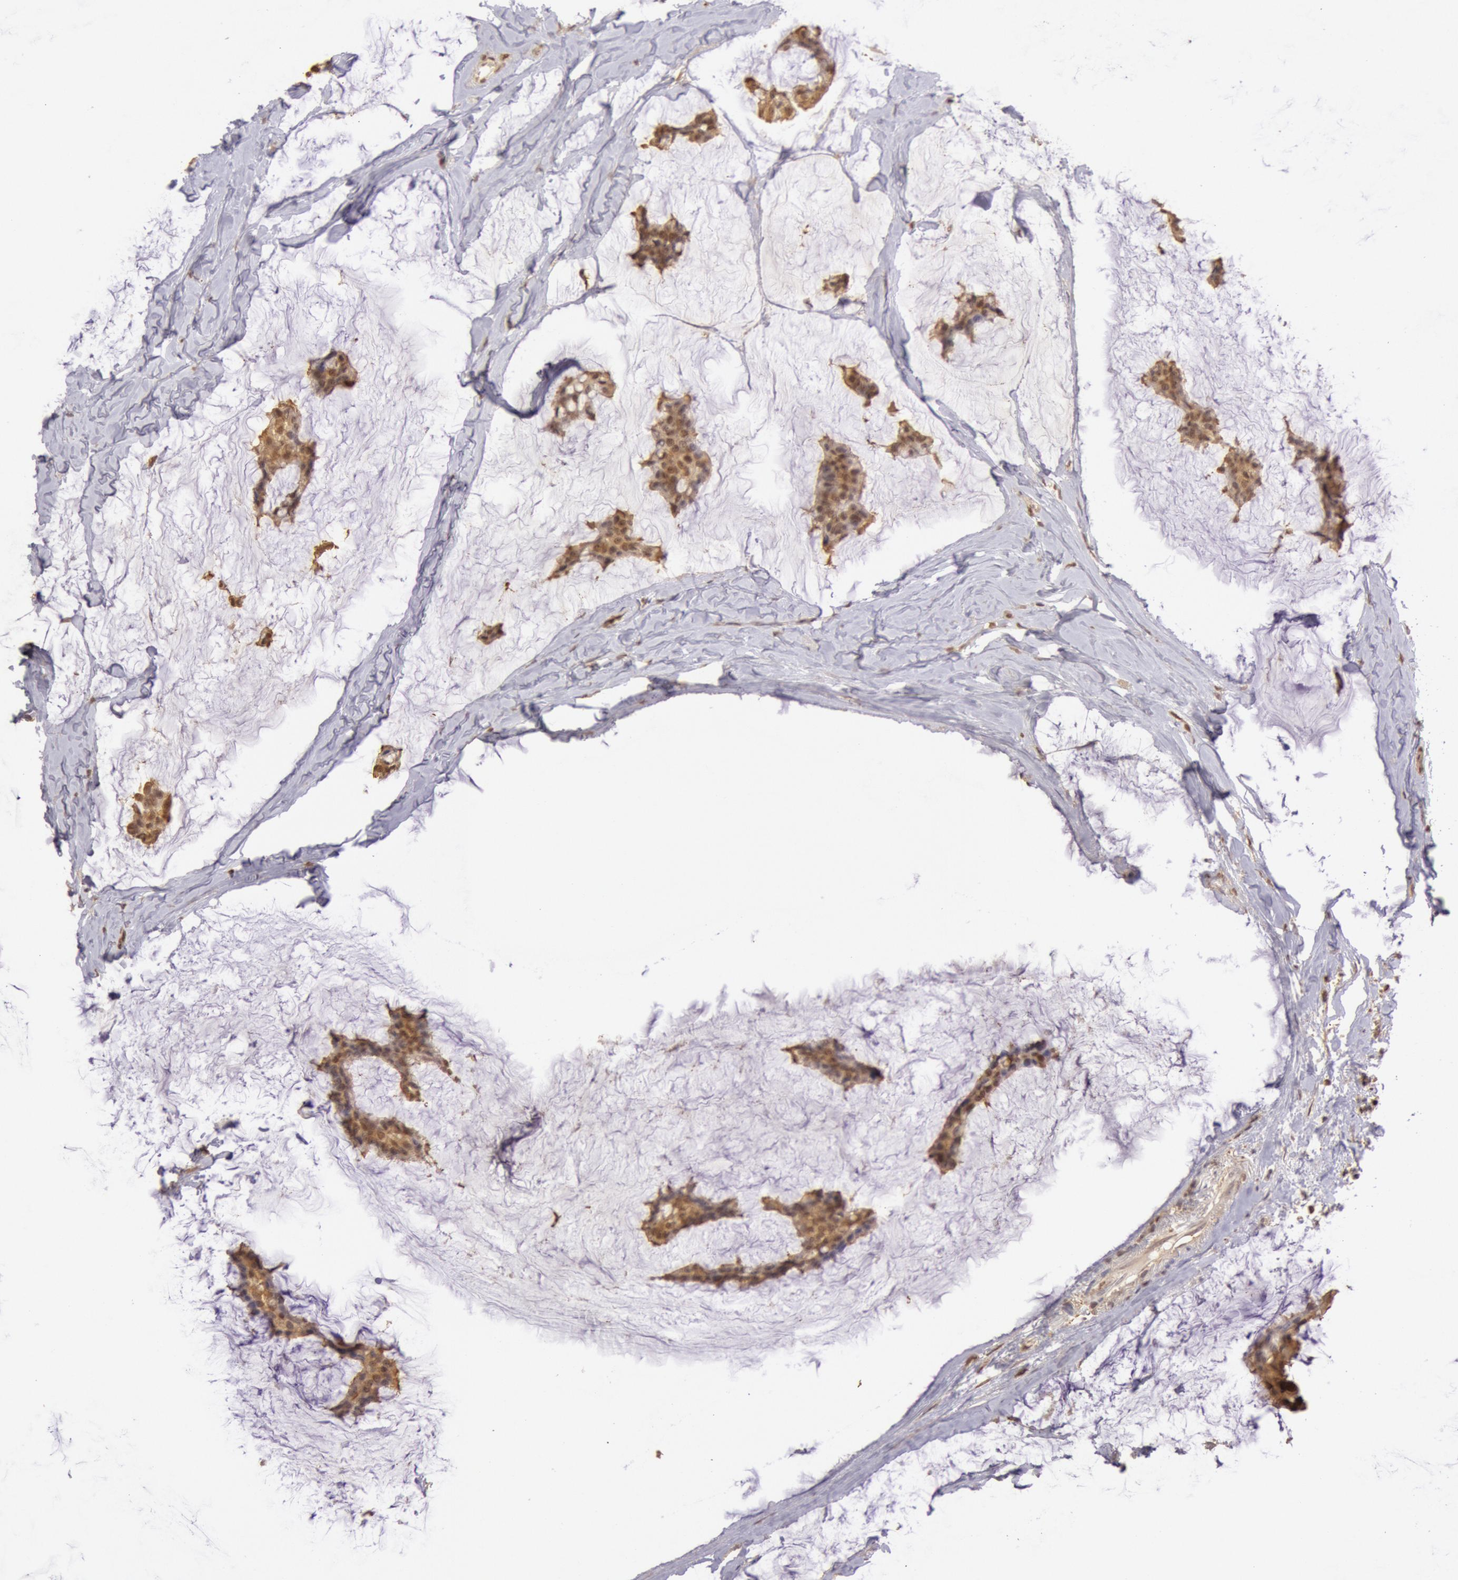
{"staining": {"intensity": "moderate", "quantity": ">75%", "location": "cytoplasmic/membranous,nuclear"}, "tissue": "breast cancer", "cell_type": "Tumor cells", "image_type": "cancer", "snomed": [{"axis": "morphology", "description": "Duct carcinoma"}, {"axis": "topography", "description": "Breast"}], "caption": "Protein staining reveals moderate cytoplasmic/membranous and nuclear positivity in approximately >75% of tumor cells in breast cancer.", "gene": "SOD1", "patient": {"sex": "female", "age": 93}}